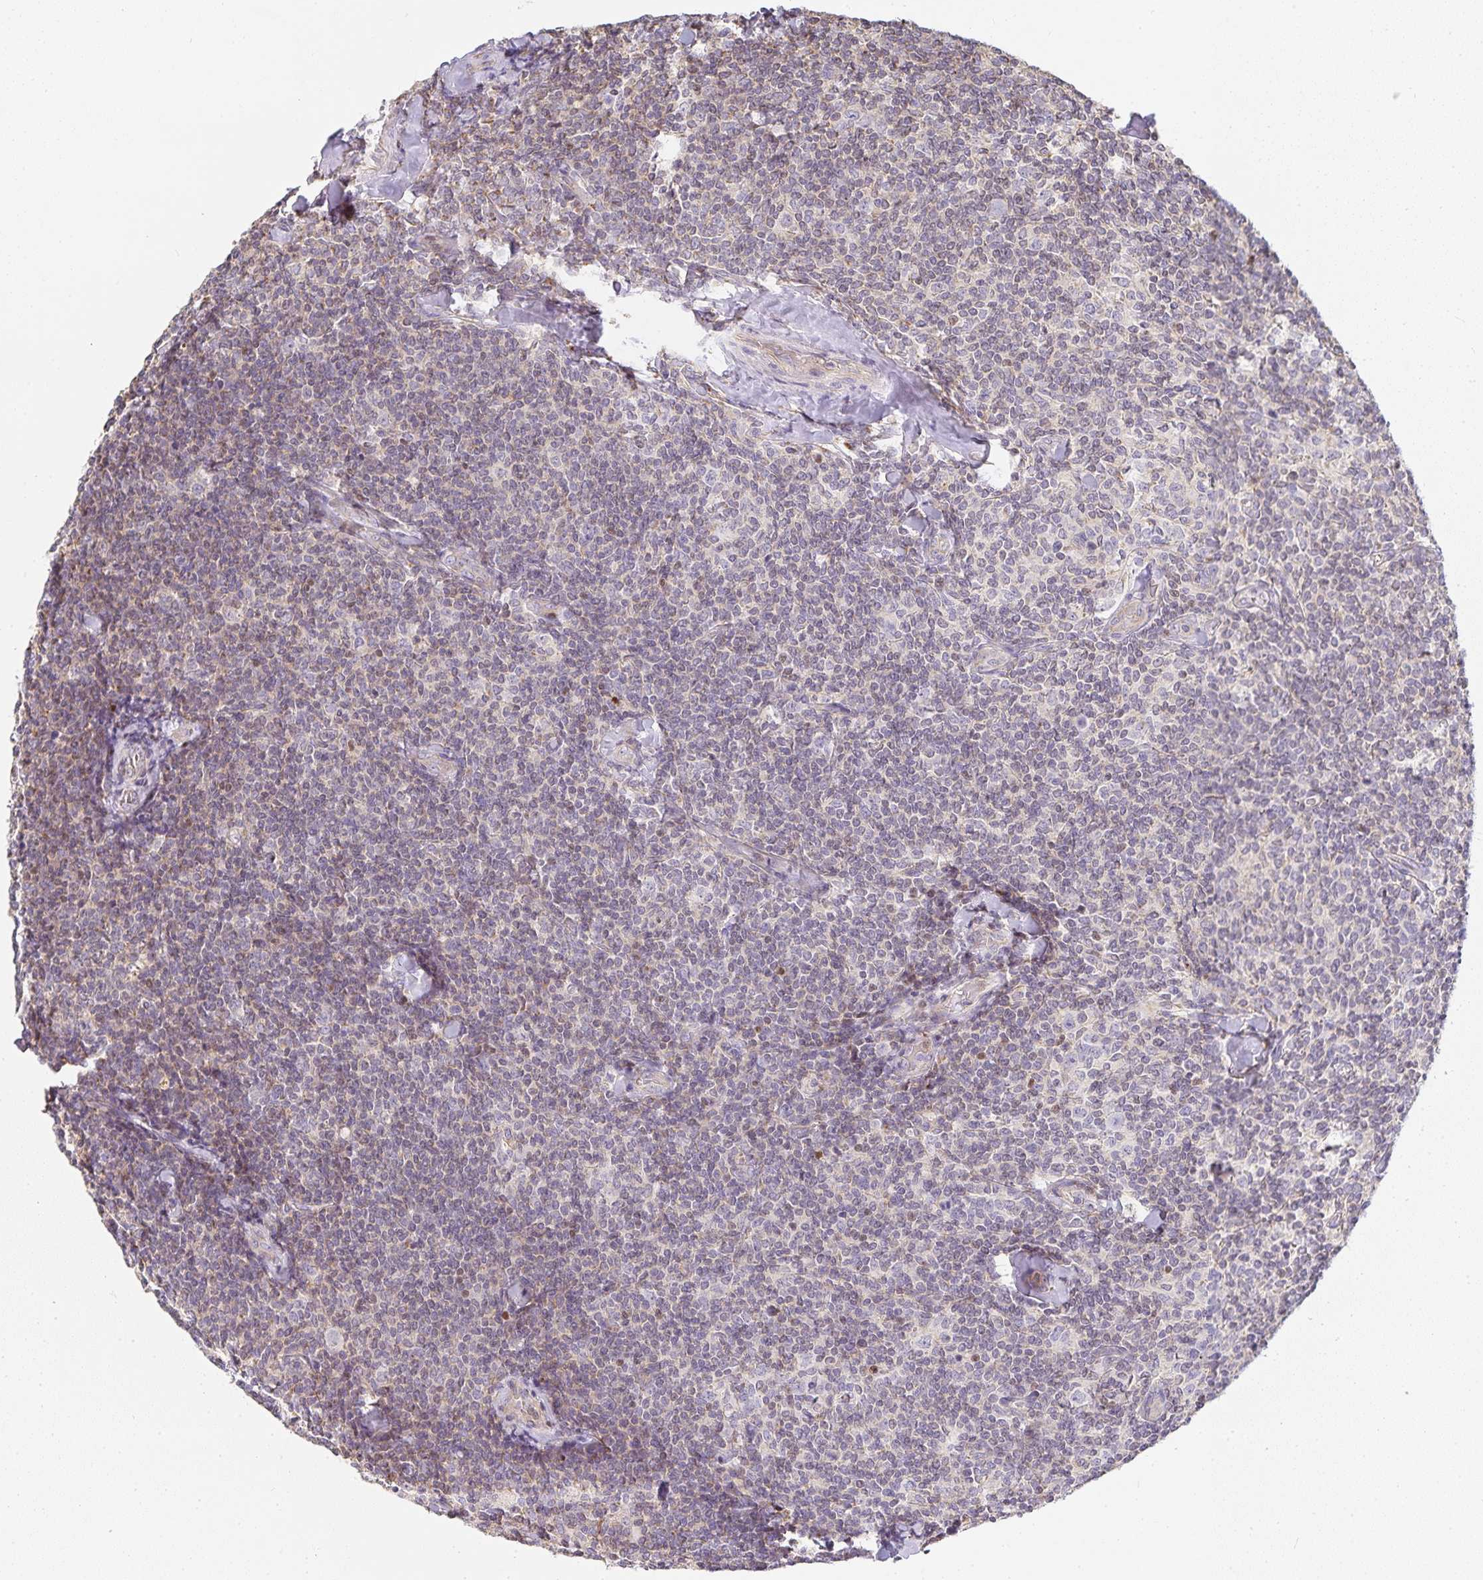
{"staining": {"intensity": "negative", "quantity": "none", "location": "none"}, "tissue": "lymphoma", "cell_type": "Tumor cells", "image_type": "cancer", "snomed": [{"axis": "morphology", "description": "Malignant lymphoma, non-Hodgkin's type, Low grade"}, {"axis": "topography", "description": "Lymph node"}], "caption": "Immunohistochemistry of human lymphoma reveals no expression in tumor cells.", "gene": "GATA3", "patient": {"sex": "female", "age": 56}}